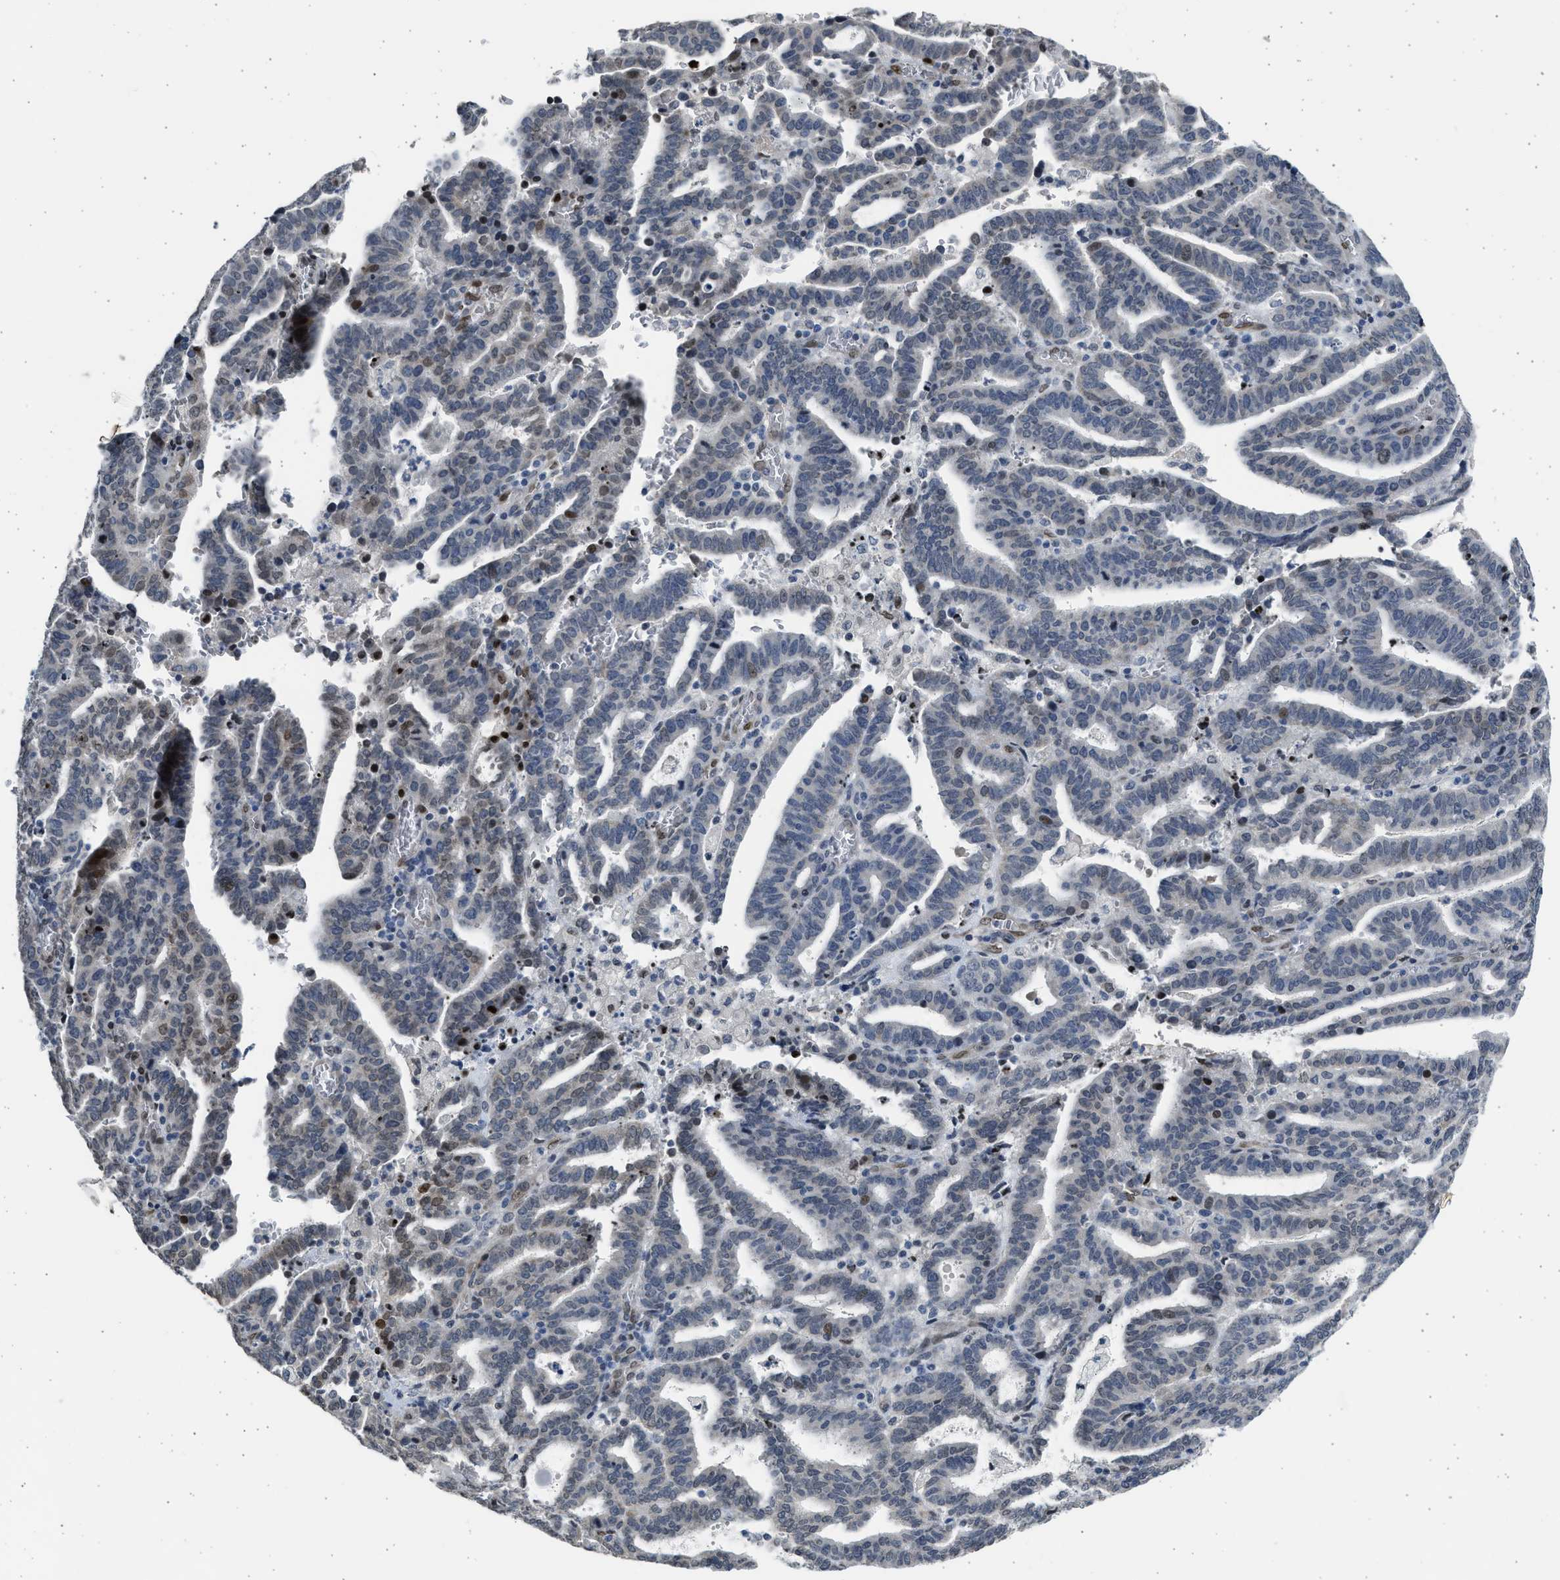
{"staining": {"intensity": "moderate", "quantity": "<25%", "location": "nuclear"}, "tissue": "endometrial cancer", "cell_type": "Tumor cells", "image_type": "cancer", "snomed": [{"axis": "morphology", "description": "Adenocarcinoma, NOS"}, {"axis": "topography", "description": "Uterus"}], "caption": "Immunohistochemical staining of human endometrial cancer (adenocarcinoma) reveals low levels of moderate nuclear protein expression in approximately <25% of tumor cells.", "gene": "HMGN3", "patient": {"sex": "female", "age": 83}}